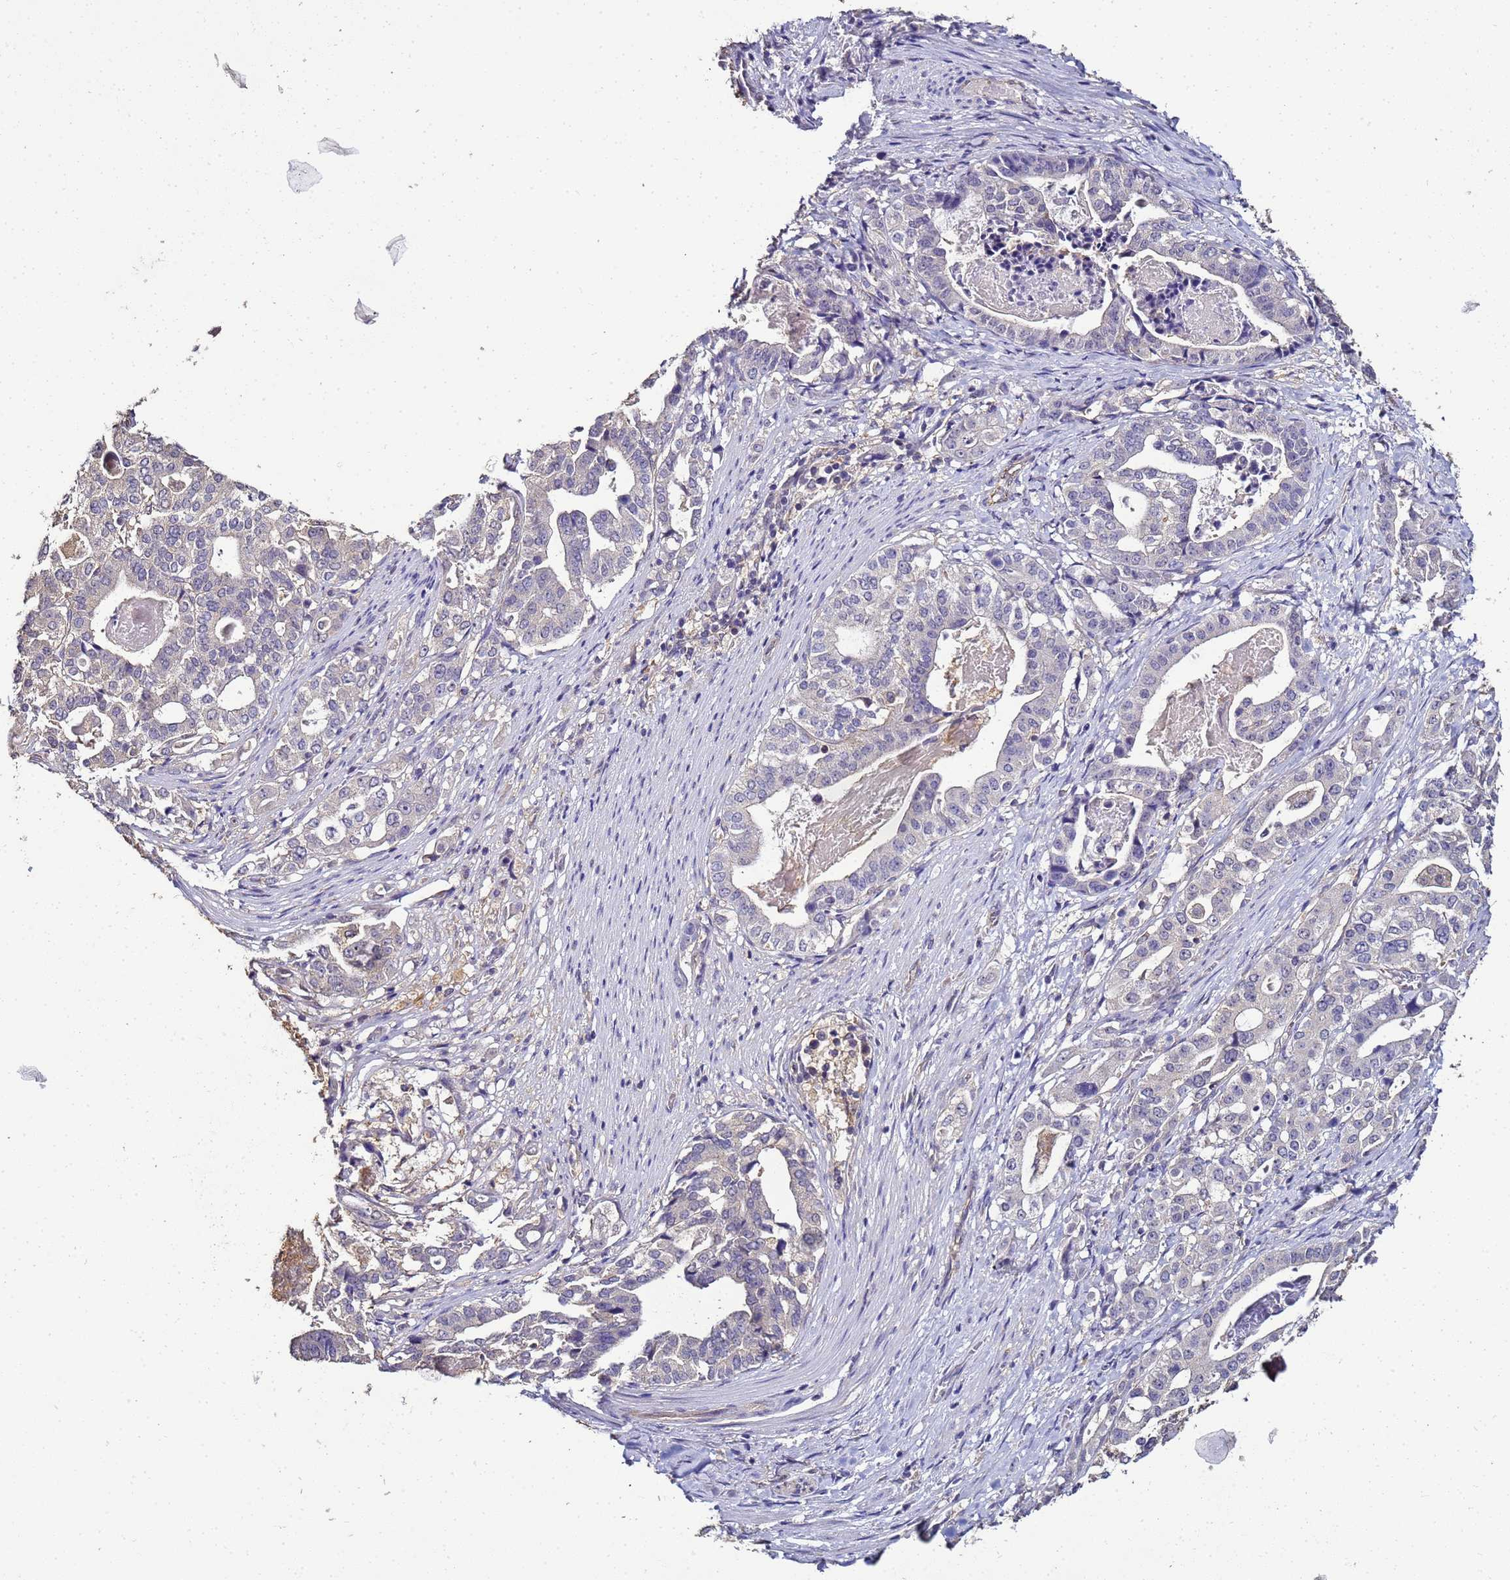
{"staining": {"intensity": "negative", "quantity": "none", "location": "none"}, "tissue": "stomach cancer", "cell_type": "Tumor cells", "image_type": "cancer", "snomed": [{"axis": "morphology", "description": "Adenocarcinoma, NOS"}, {"axis": "topography", "description": "Stomach"}], "caption": "DAB (3,3'-diaminobenzidine) immunohistochemical staining of stomach cancer reveals no significant positivity in tumor cells.", "gene": "ENOPH1", "patient": {"sex": "male", "age": 48}}